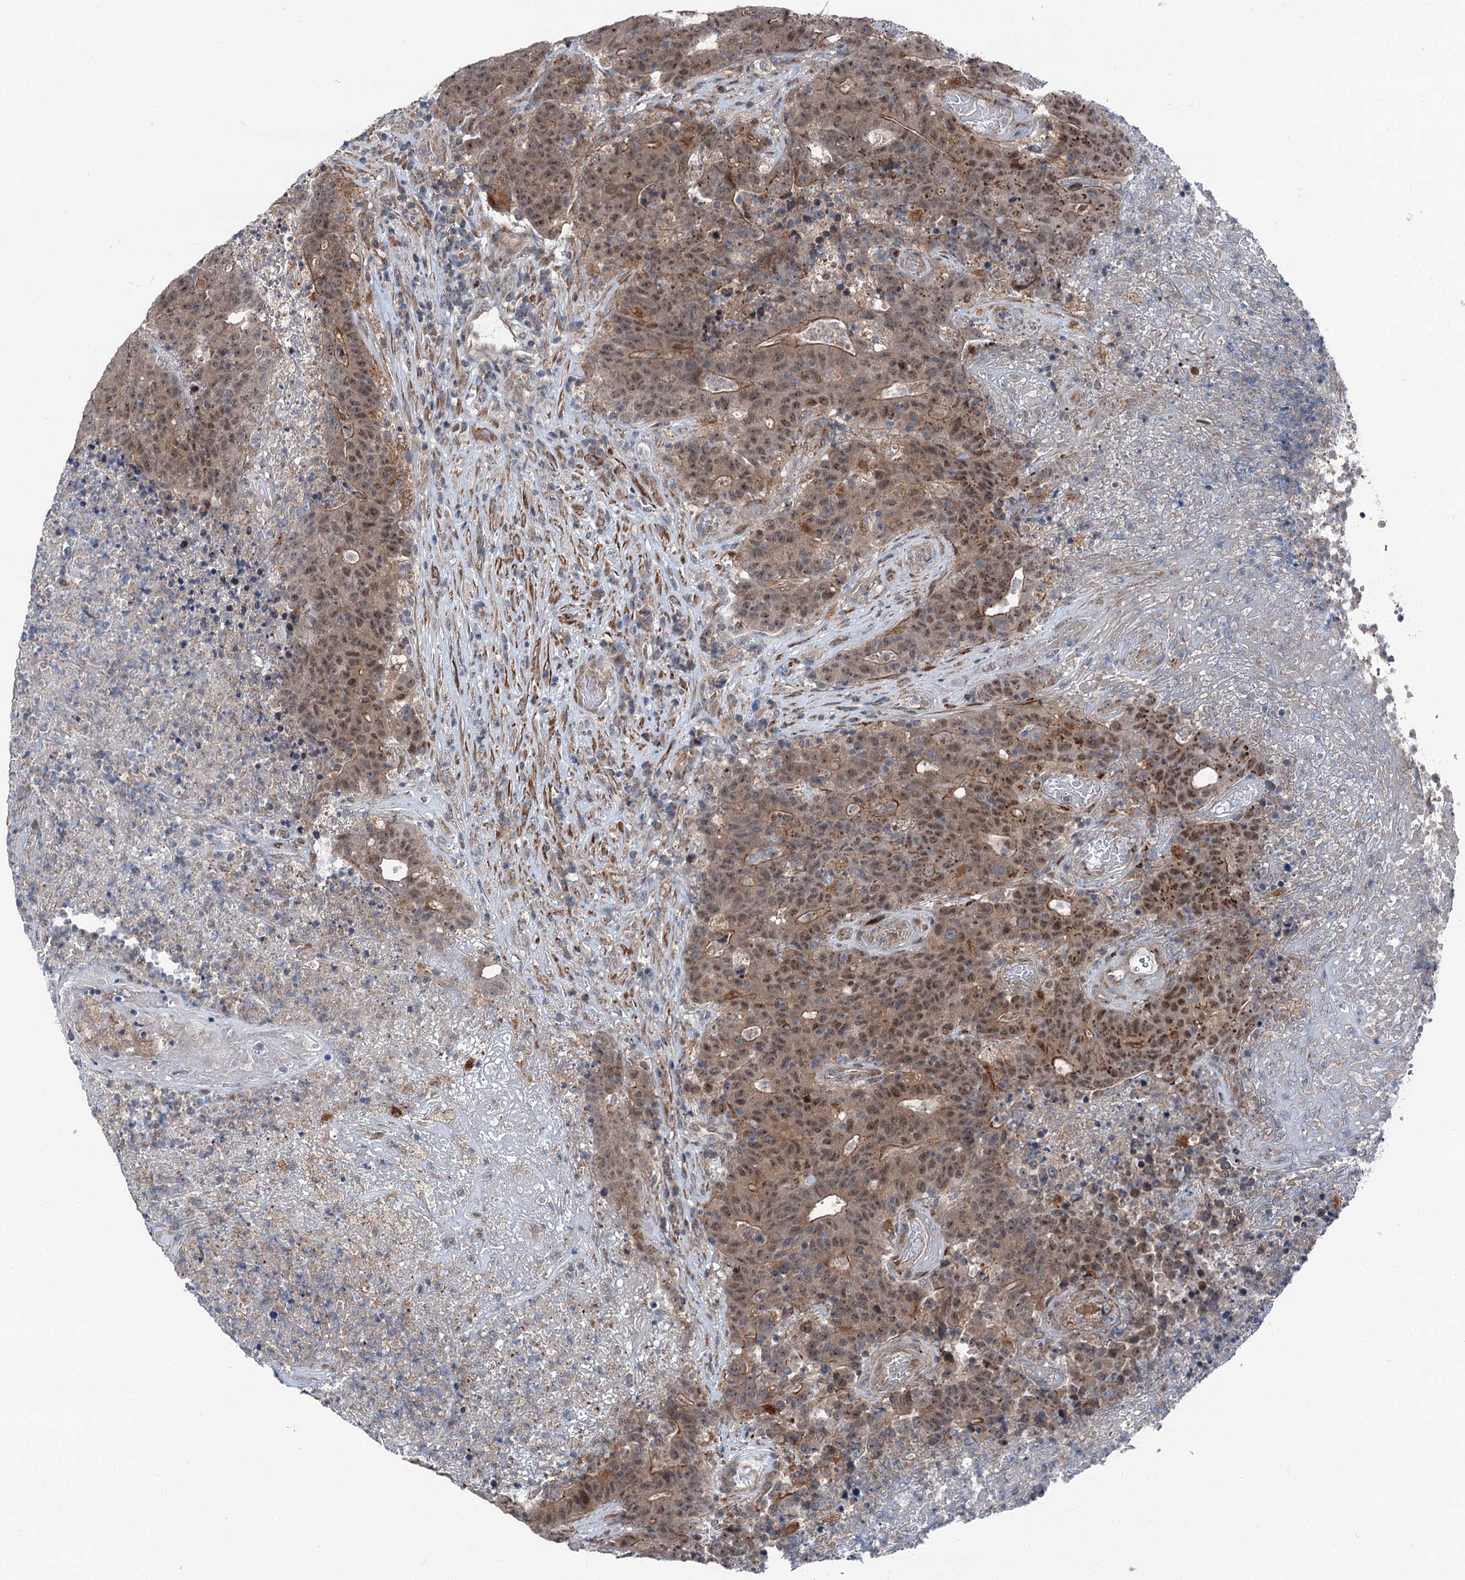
{"staining": {"intensity": "moderate", "quantity": ">75%", "location": "cytoplasmic/membranous,nuclear"}, "tissue": "colorectal cancer", "cell_type": "Tumor cells", "image_type": "cancer", "snomed": [{"axis": "morphology", "description": "Adenocarcinoma, NOS"}, {"axis": "topography", "description": "Colon"}], "caption": "Human colorectal cancer (adenocarcinoma) stained with a protein marker exhibits moderate staining in tumor cells.", "gene": "POLR1D", "patient": {"sex": "female", "age": 75}}